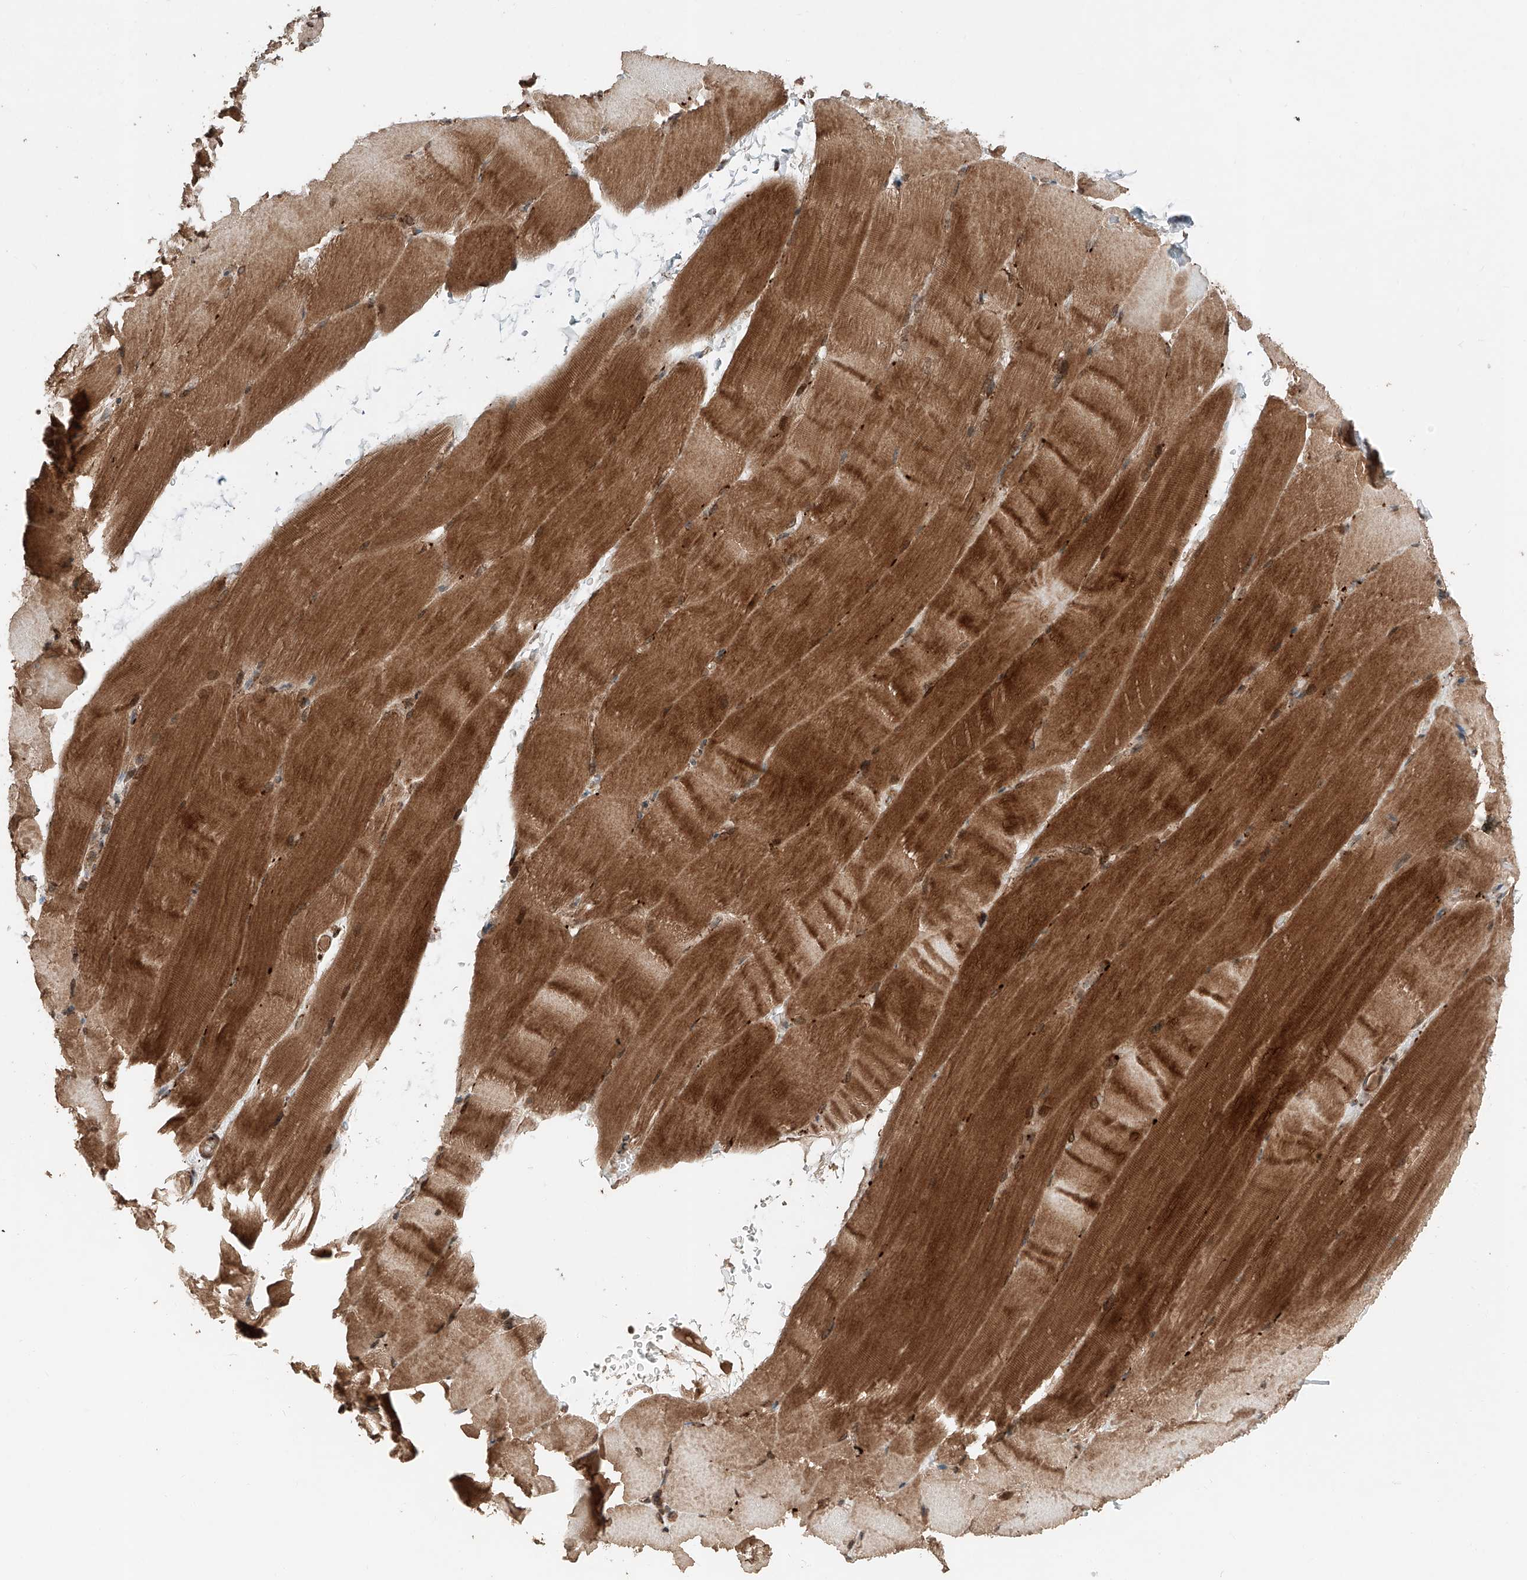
{"staining": {"intensity": "strong", "quantity": "25%-75%", "location": "cytoplasmic/membranous"}, "tissue": "skeletal muscle", "cell_type": "Myocytes", "image_type": "normal", "snomed": [{"axis": "morphology", "description": "Normal tissue, NOS"}, {"axis": "topography", "description": "Skeletal muscle"}, {"axis": "topography", "description": "Parathyroid gland"}], "caption": "Immunohistochemistry (IHC) of benign human skeletal muscle displays high levels of strong cytoplasmic/membranous expression in about 25%-75% of myocytes.", "gene": "ZSCAN29", "patient": {"sex": "female", "age": 37}}